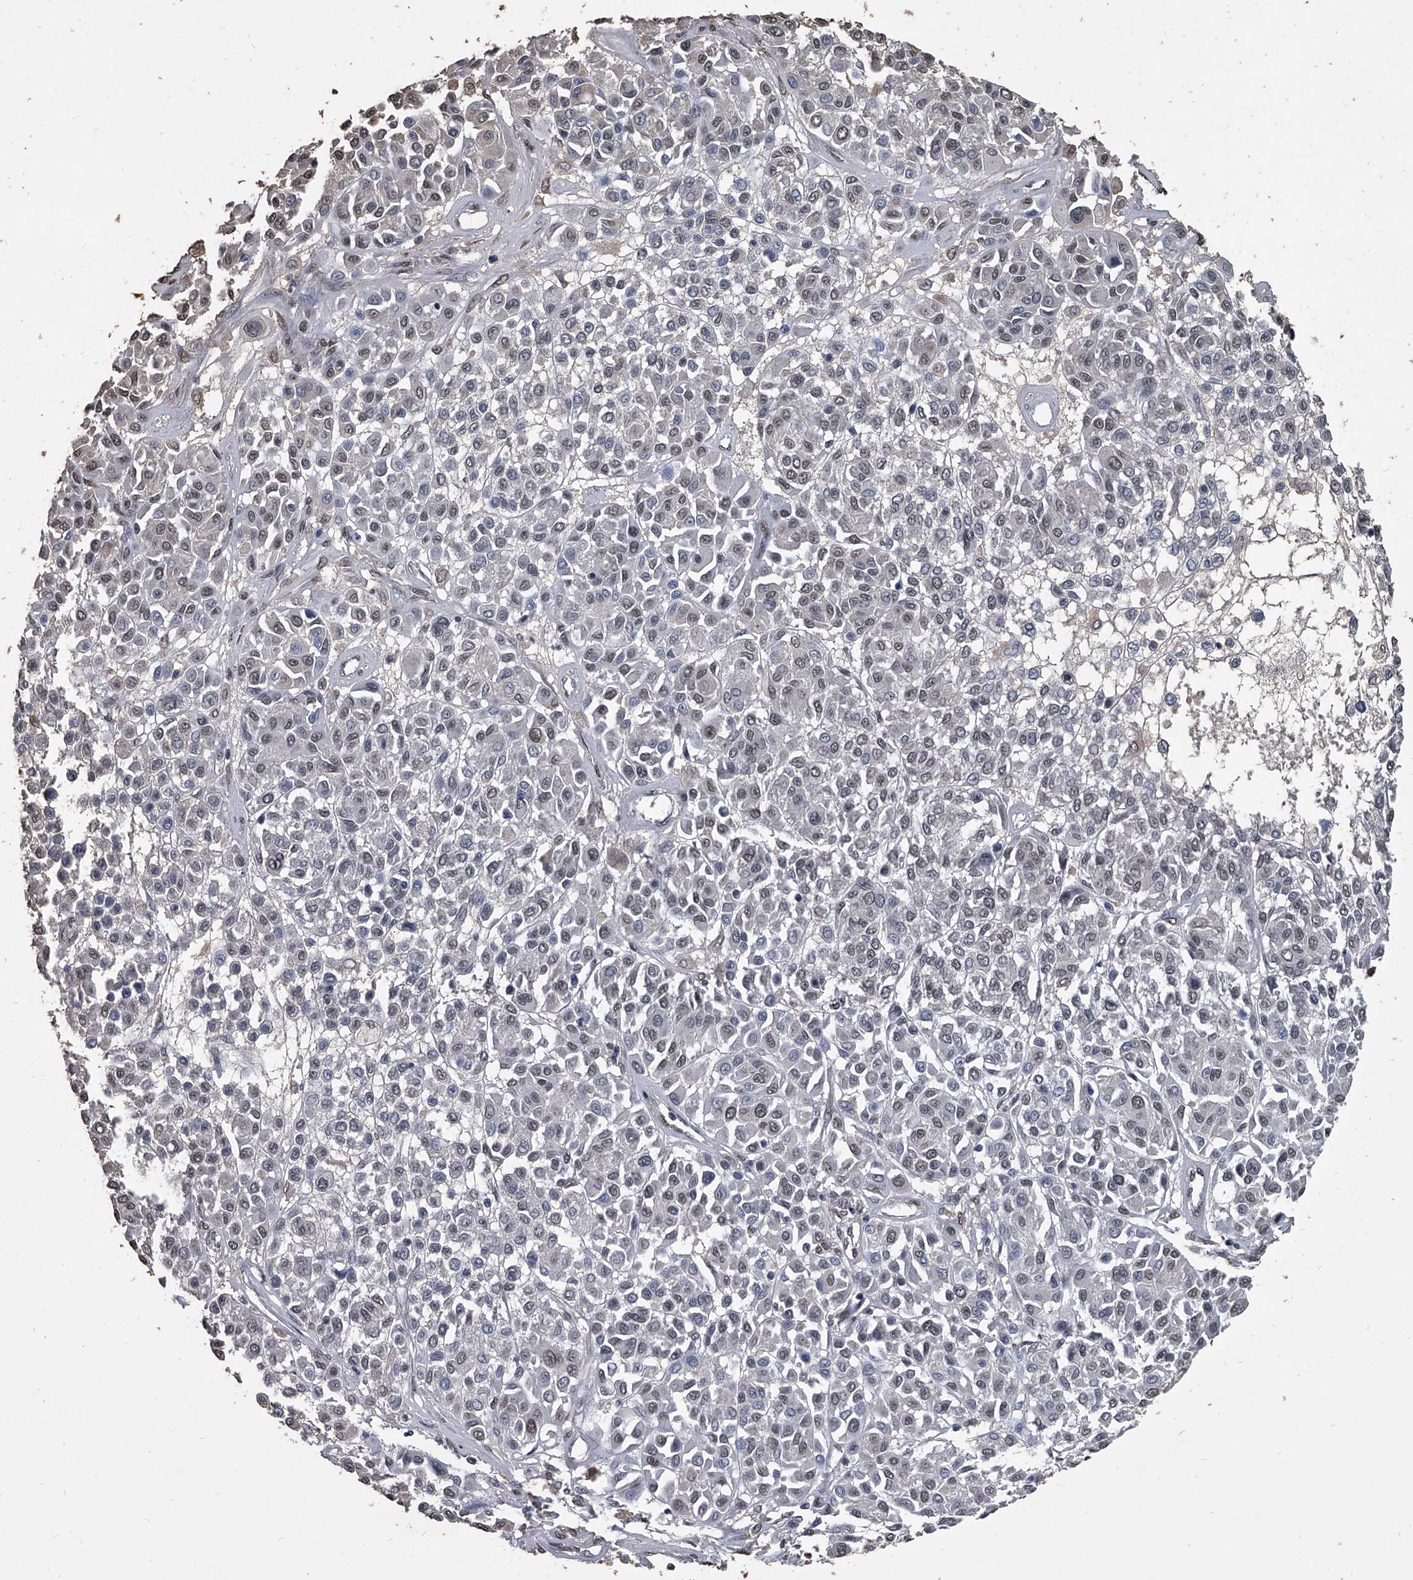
{"staining": {"intensity": "weak", "quantity": "<25%", "location": "nuclear"}, "tissue": "melanoma", "cell_type": "Tumor cells", "image_type": "cancer", "snomed": [{"axis": "morphology", "description": "Malignant melanoma, Metastatic site"}, {"axis": "topography", "description": "Soft tissue"}], "caption": "DAB (3,3'-diaminobenzidine) immunohistochemical staining of human malignant melanoma (metastatic site) displays no significant staining in tumor cells.", "gene": "MATR3", "patient": {"sex": "male", "age": 41}}